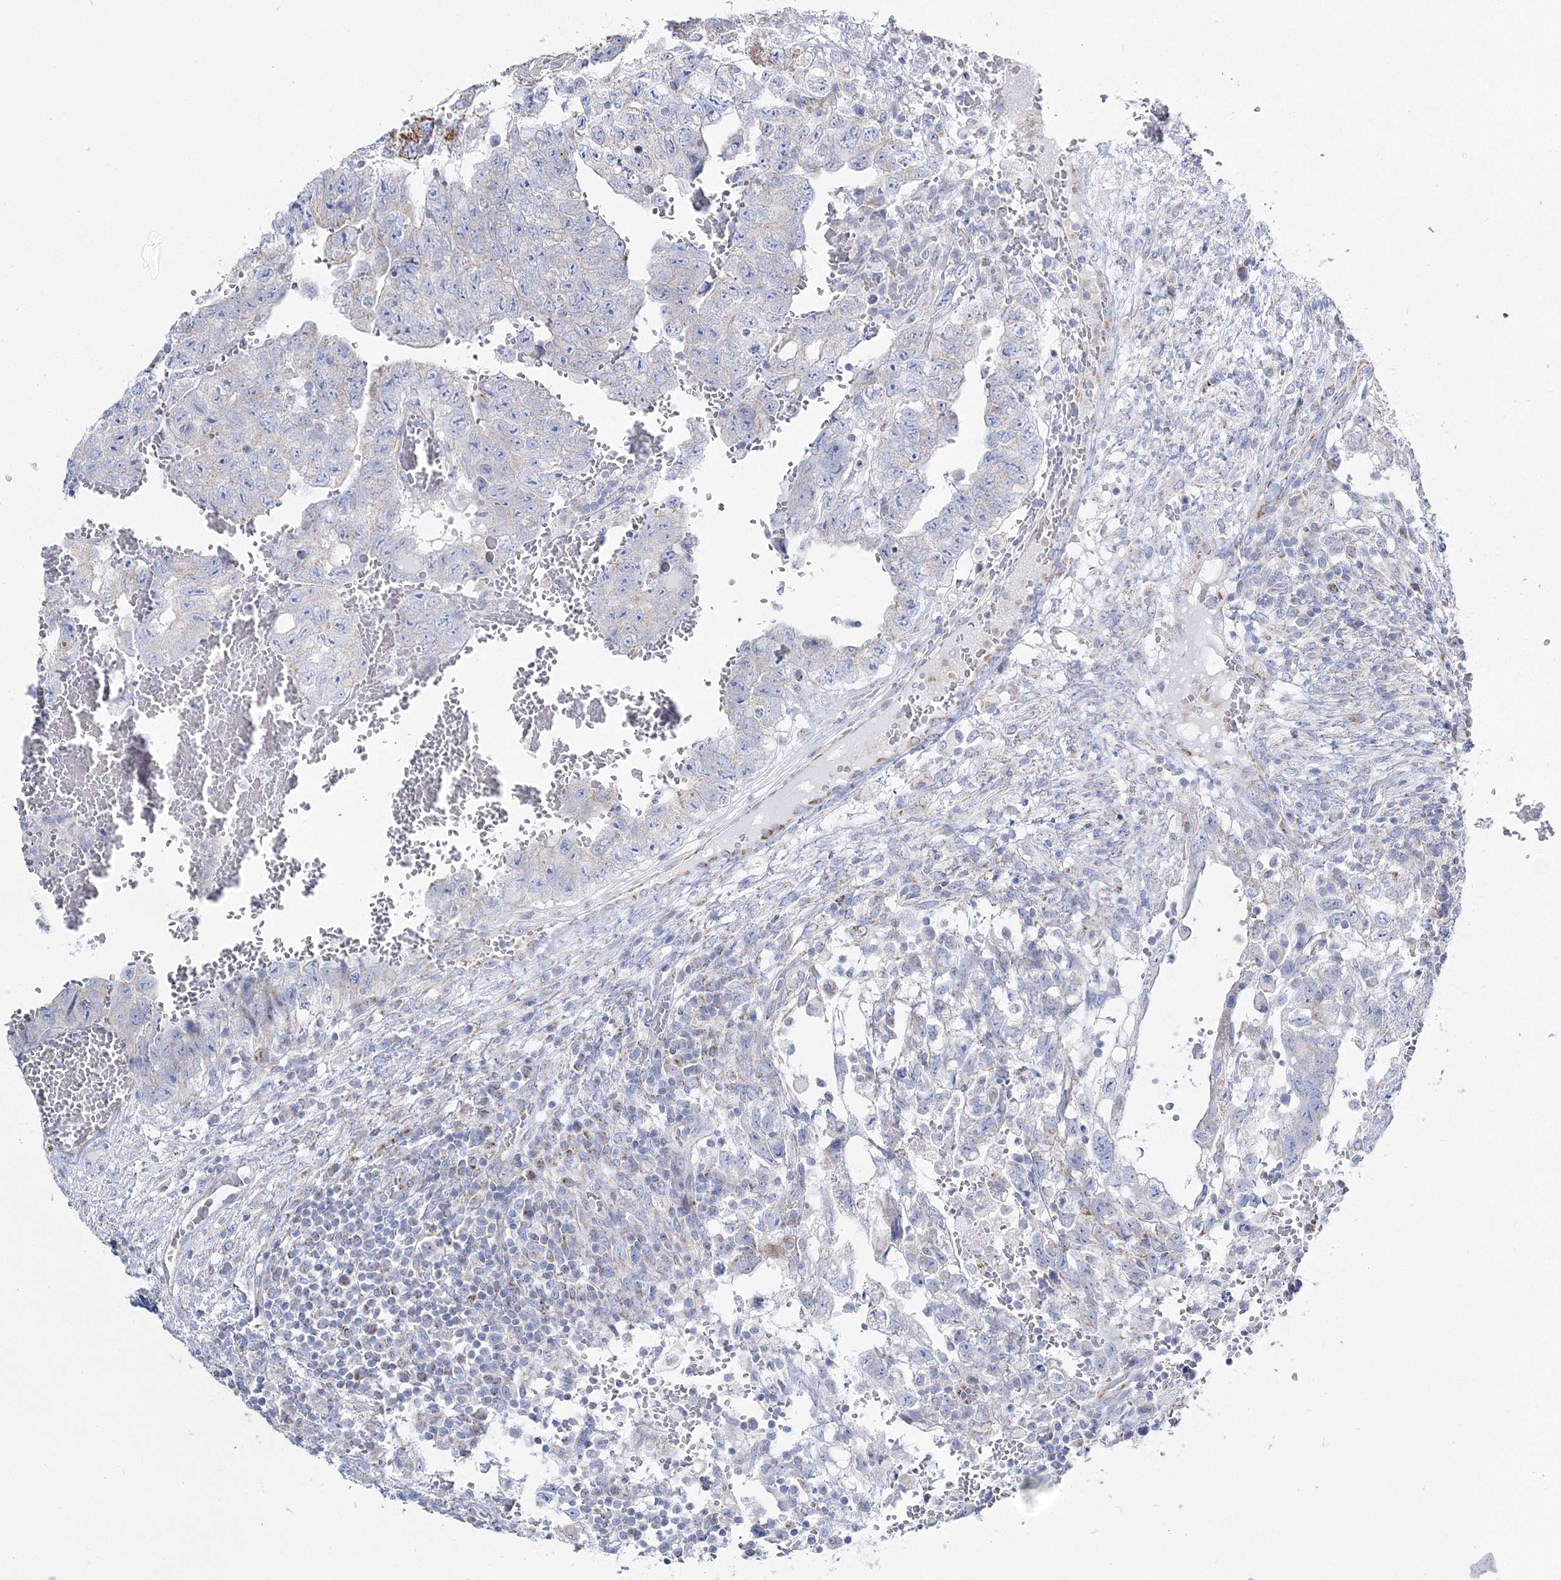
{"staining": {"intensity": "negative", "quantity": "none", "location": "none"}, "tissue": "testis cancer", "cell_type": "Tumor cells", "image_type": "cancer", "snomed": [{"axis": "morphology", "description": "Carcinoma, Embryonal, NOS"}, {"axis": "topography", "description": "Testis"}], "caption": "Immunohistochemistry (IHC) photomicrograph of human testis cancer stained for a protein (brown), which exhibits no positivity in tumor cells. The staining was performed using DAB (3,3'-diaminobenzidine) to visualize the protein expression in brown, while the nuclei were stained in blue with hematoxylin (Magnification: 20x).", "gene": "HIBCH", "patient": {"sex": "male", "age": 36}}